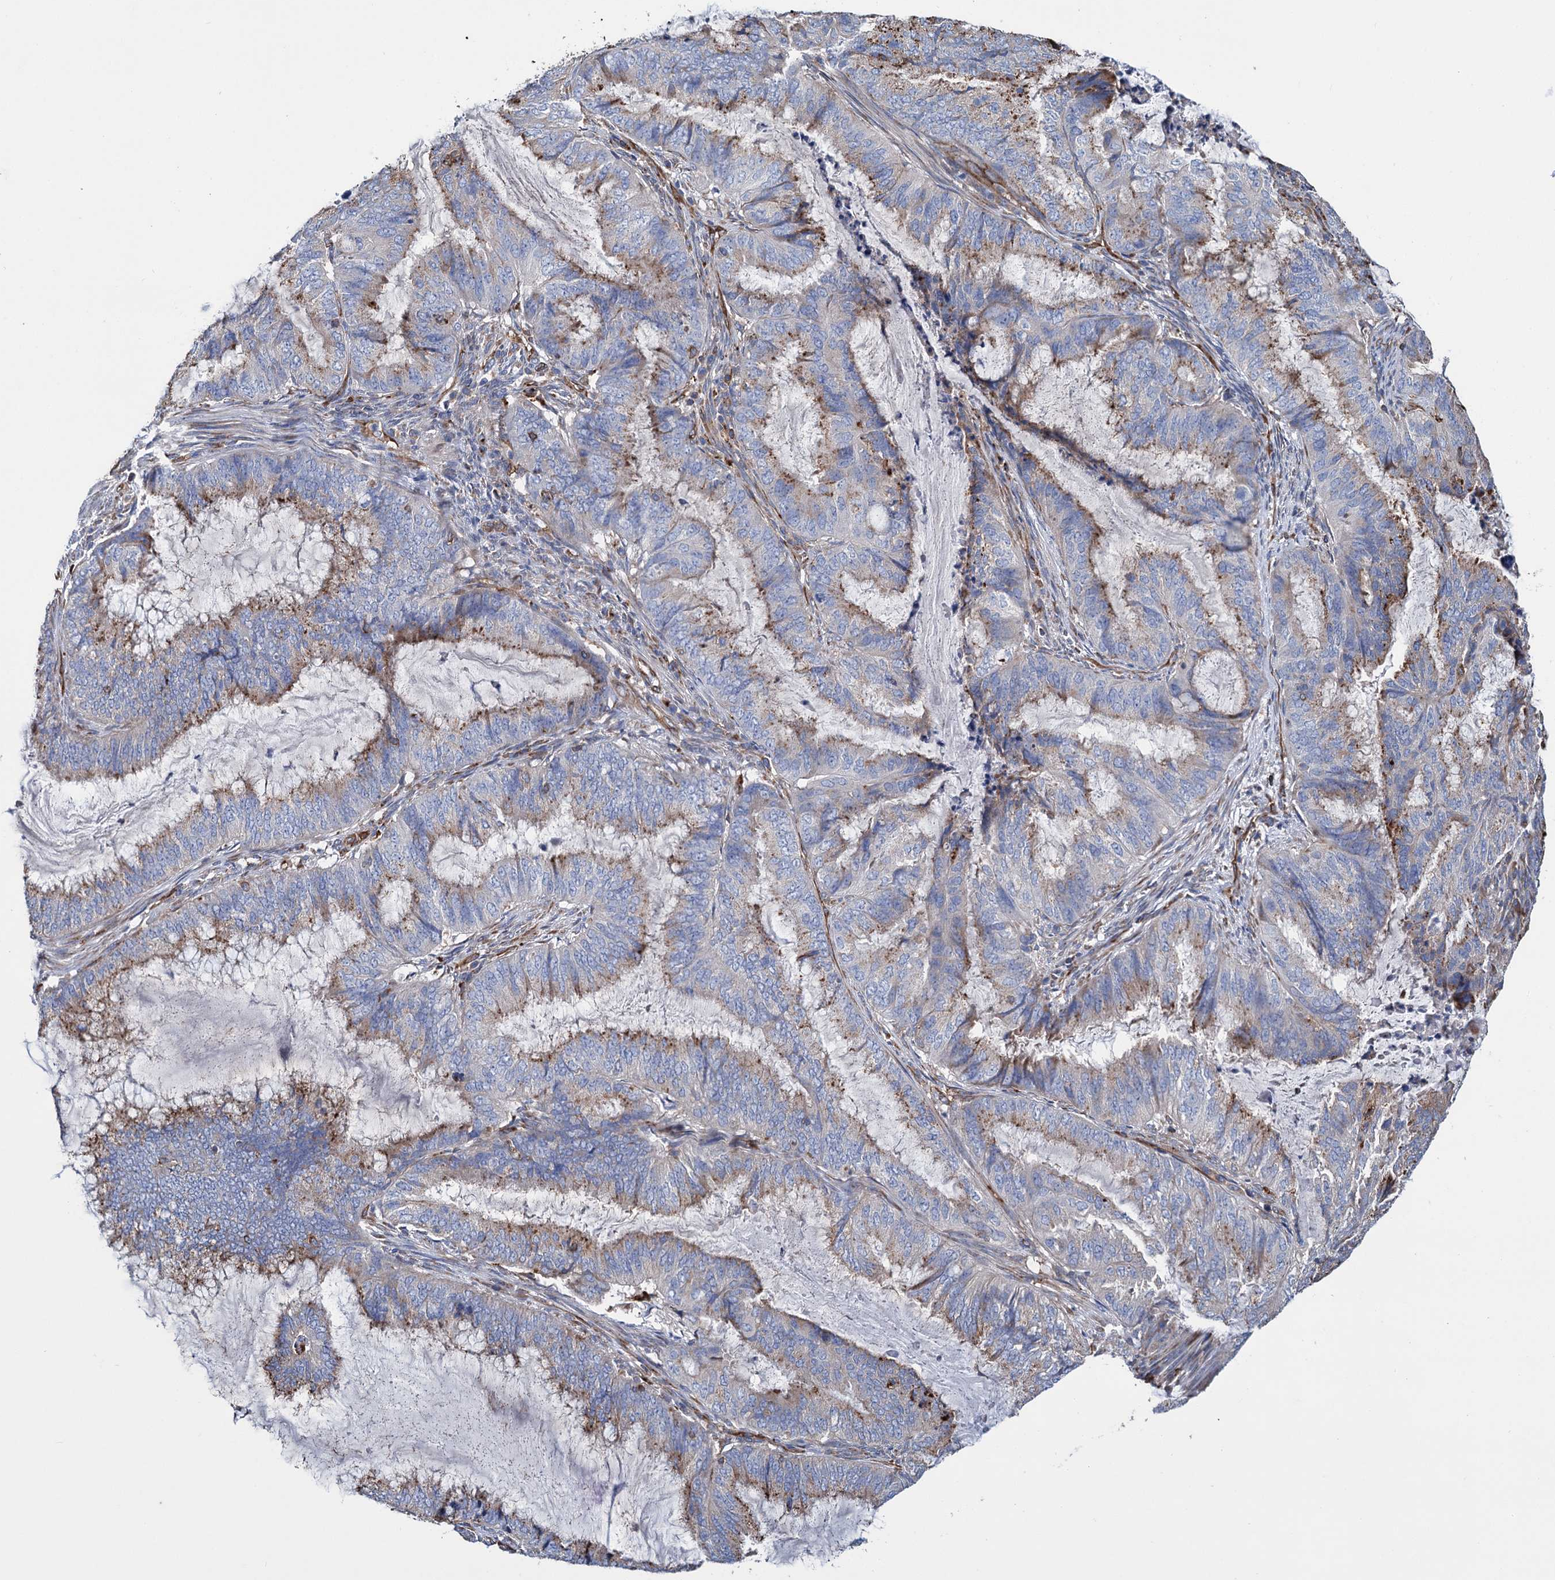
{"staining": {"intensity": "moderate", "quantity": "<25%", "location": "cytoplasmic/membranous"}, "tissue": "endometrial cancer", "cell_type": "Tumor cells", "image_type": "cancer", "snomed": [{"axis": "morphology", "description": "Adenocarcinoma, NOS"}, {"axis": "topography", "description": "Endometrium"}], "caption": "Adenocarcinoma (endometrial) stained with DAB (3,3'-diaminobenzidine) IHC exhibits low levels of moderate cytoplasmic/membranous staining in about <25% of tumor cells.", "gene": "SCPEP1", "patient": {"sex": "female", "age": 51}}